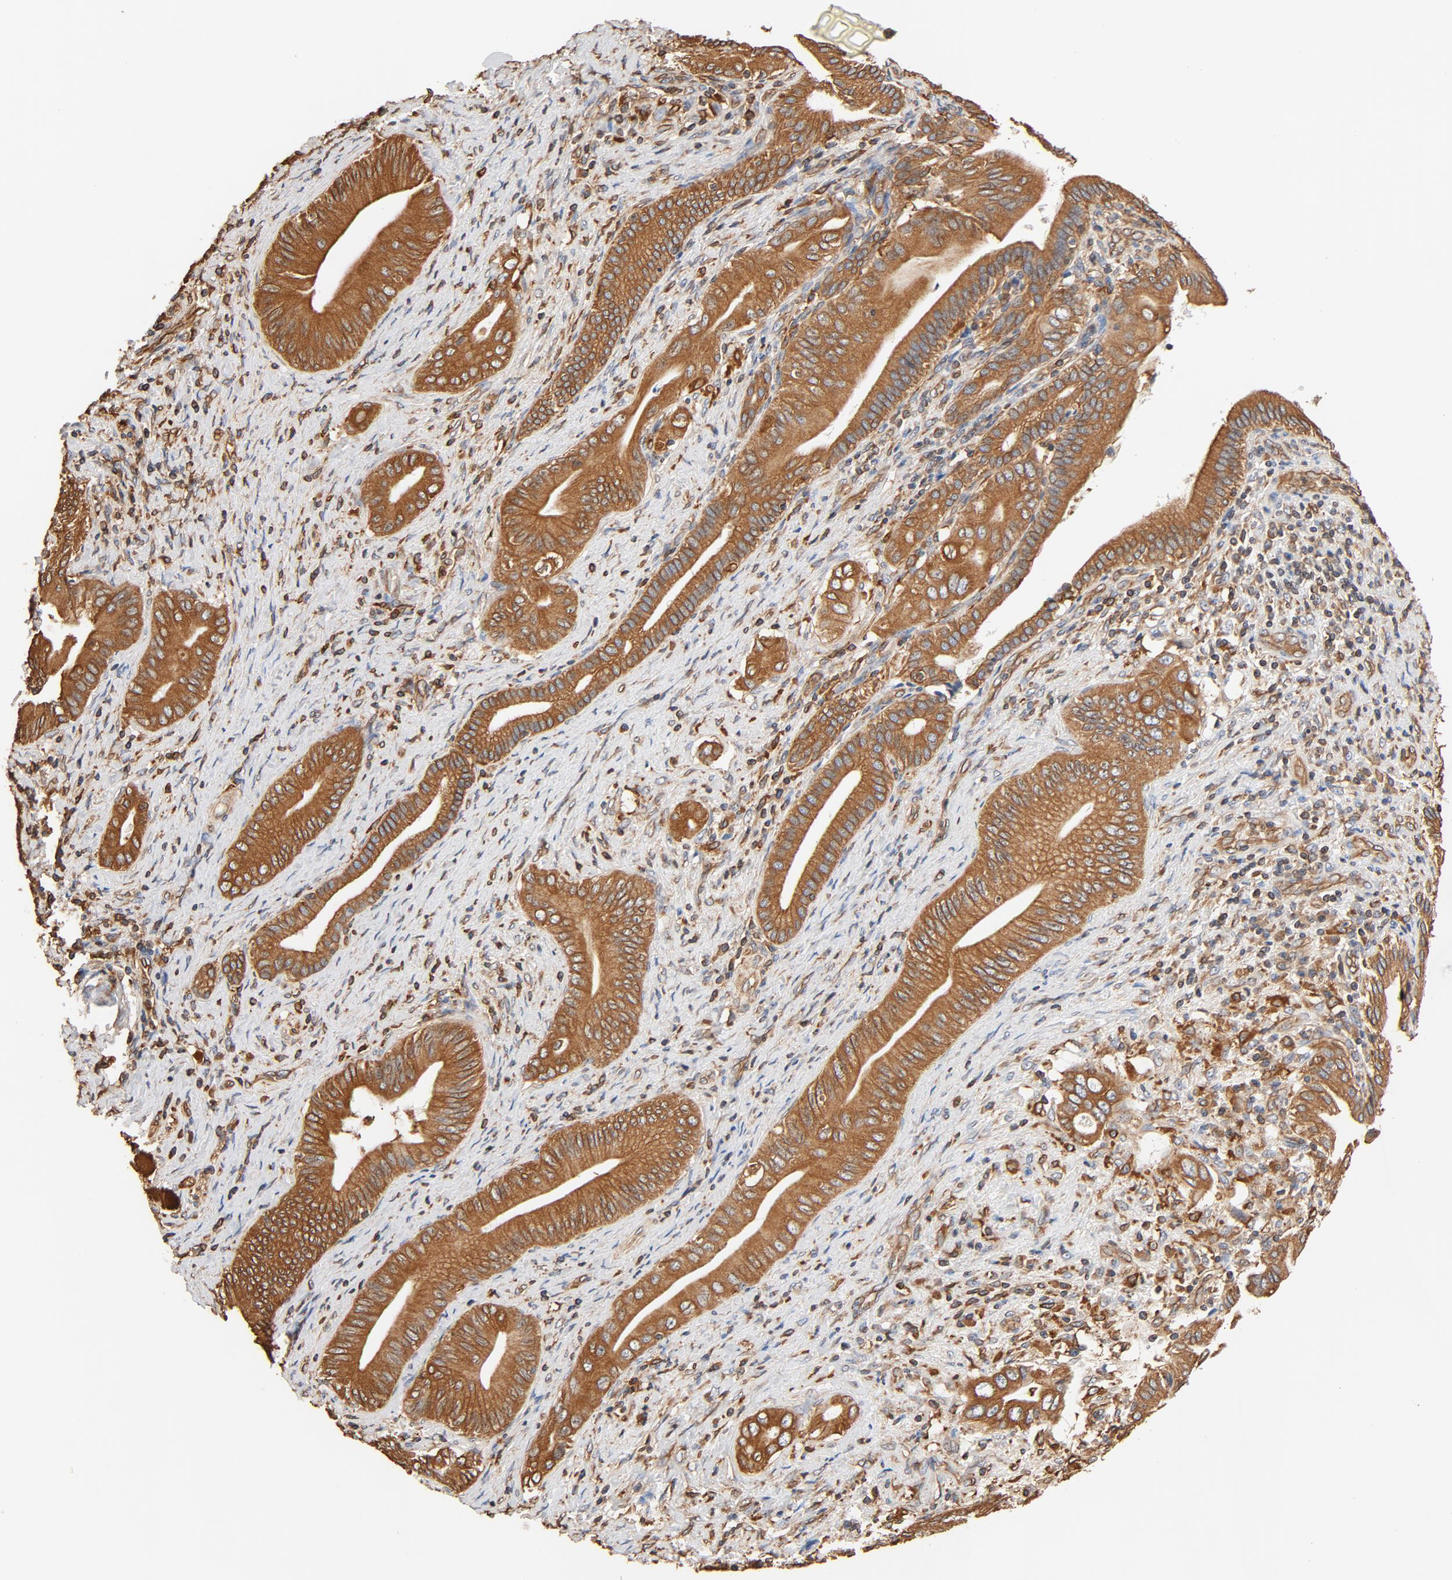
{"staining": {"intensity": "moderate", "quantity": ">75%", "location": "cytoplasmic/membranous"}, "tissue": "liver cancer", "cell_type": "Tumor cells", "image_type": "cancer", "snomed": [{"axis": "morphology", "description": "Cholangiocarcinoma"}, {"axis": "topography", "description": "Liver"}], "caption": "Protein staining by IHC exhibits moderate cytoplasmic/membranous staining in about >75% of tumor cells in liver cancer (cholangiocarcinoma).", "gene": "BCAP31", "patient": {"sex": "male", "age": 58}}